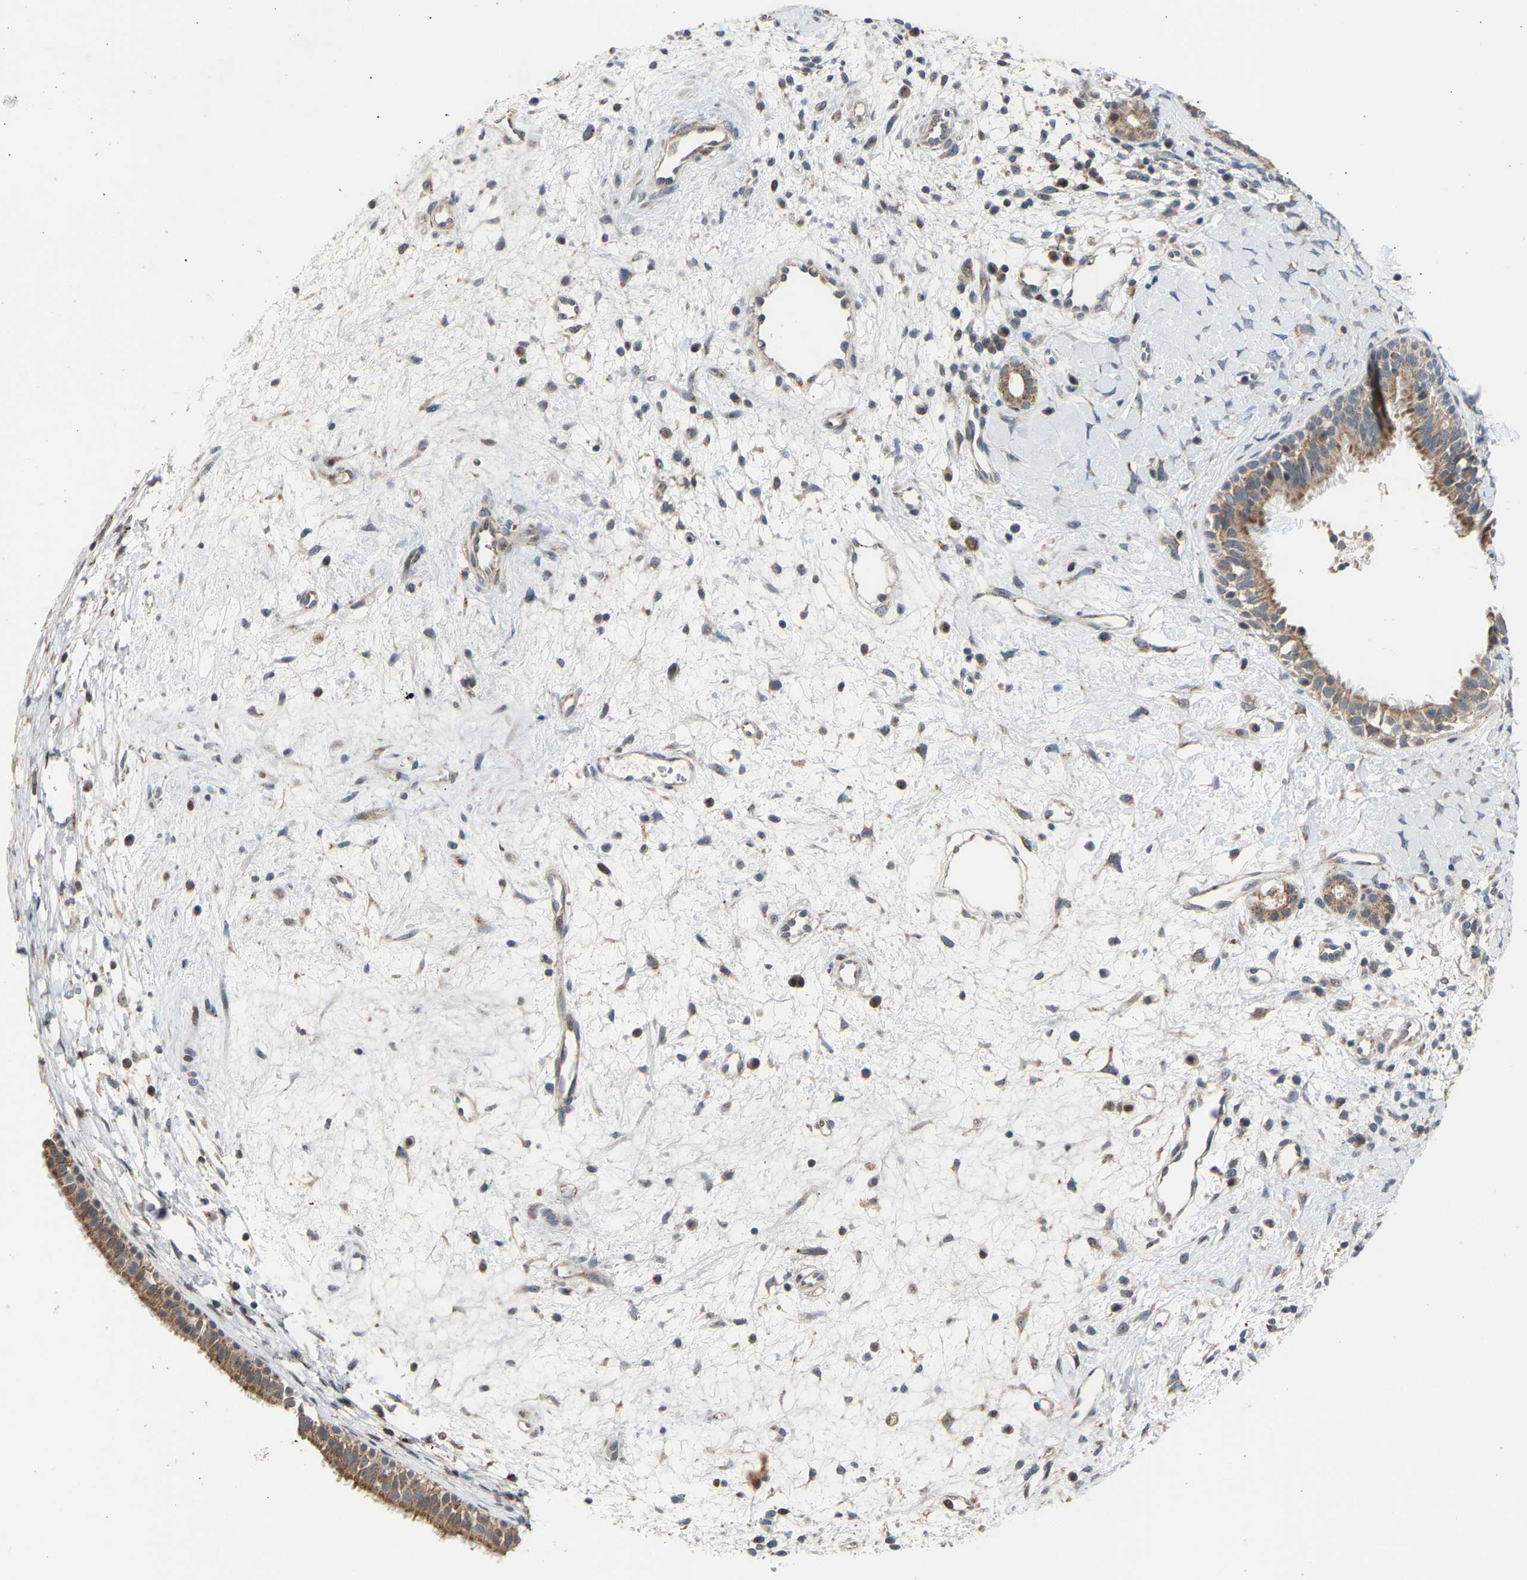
{"staining": {"intensity": "moderate", "quantity": ">75%", "location": "cytoplasmic/membranous,nuclear"}, "tissue": "nasopharynx", "cell_type": "Respiratory epithelial cells", "image_type": "normal", "snomed": [{"axis": "morphology", "description": "Normal tissue, NOS"}, {"axis": "topography", "description": "Nasopharynx"}], "caption": "Moderate cytoplasmic/membranous,nuclear protein expression is appreciated in approximately >75% of respiratory epithelial cells in nasopharynx. (brown staining indicates protein expression, while blue staining denotes nuclei).", "gene": "SLIRP", "patient": {"sex": "male", "age": 22}}